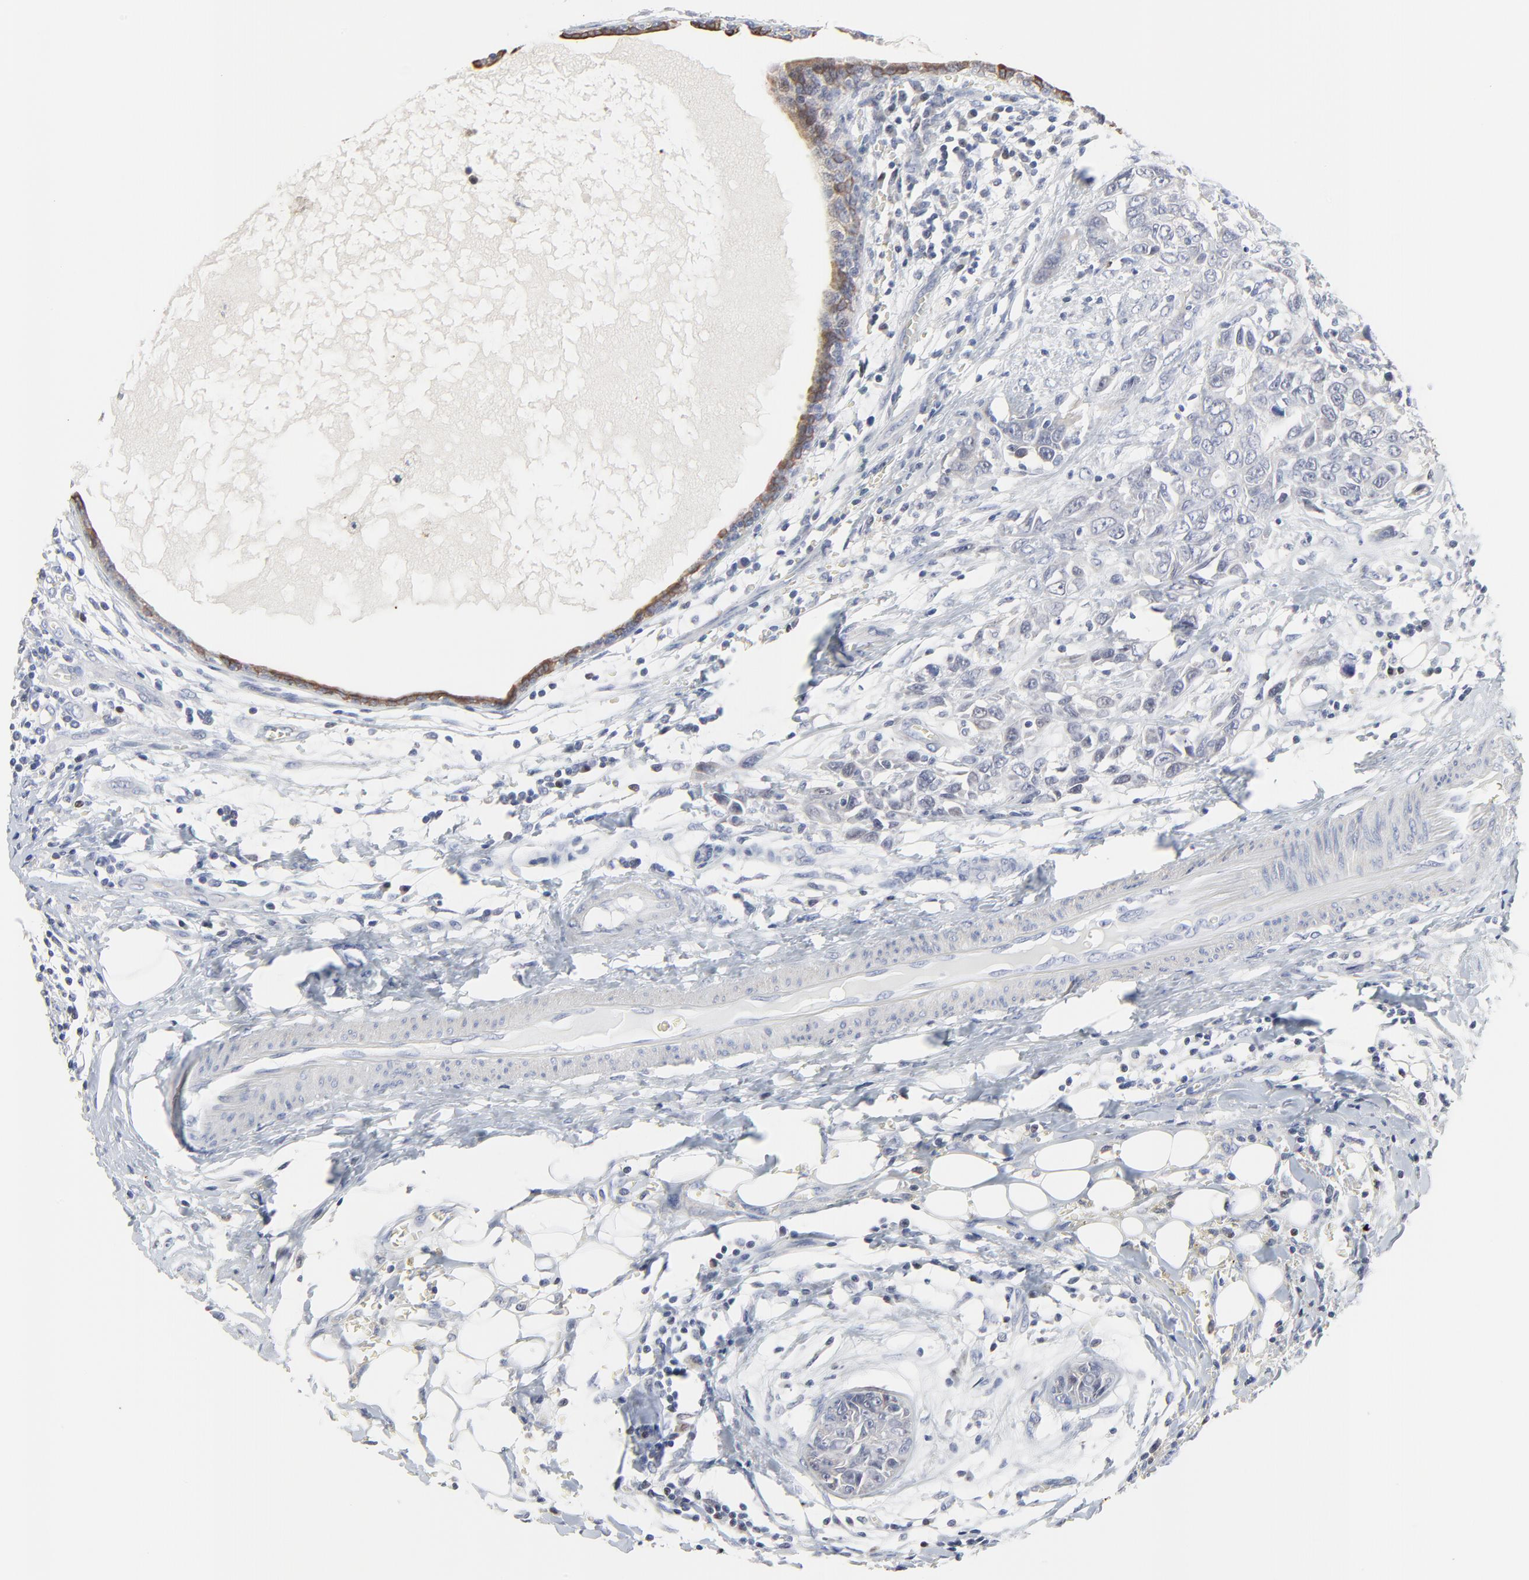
{"staining": {"intensity": "weak", "quantity": "25%-75%", "location": "cytoplasmic/membranous"}, "tissue": "breast cancer", "cell_type": "Tumor cells", "image_type": "cancer", "snomed": [{"axis": "morphology", "description": "Duct carcinoma"}, {"axis": "topography", "description": "Breast"}], "caption": "High-power microscopy captured an IHC photomicrograph of breast cancer, revealing weak cytoplasmic/membranous staining in about 25%-75% of tumor cells.", "gene": "LNX1", "patient": {"sex": "female", "age": 50}}